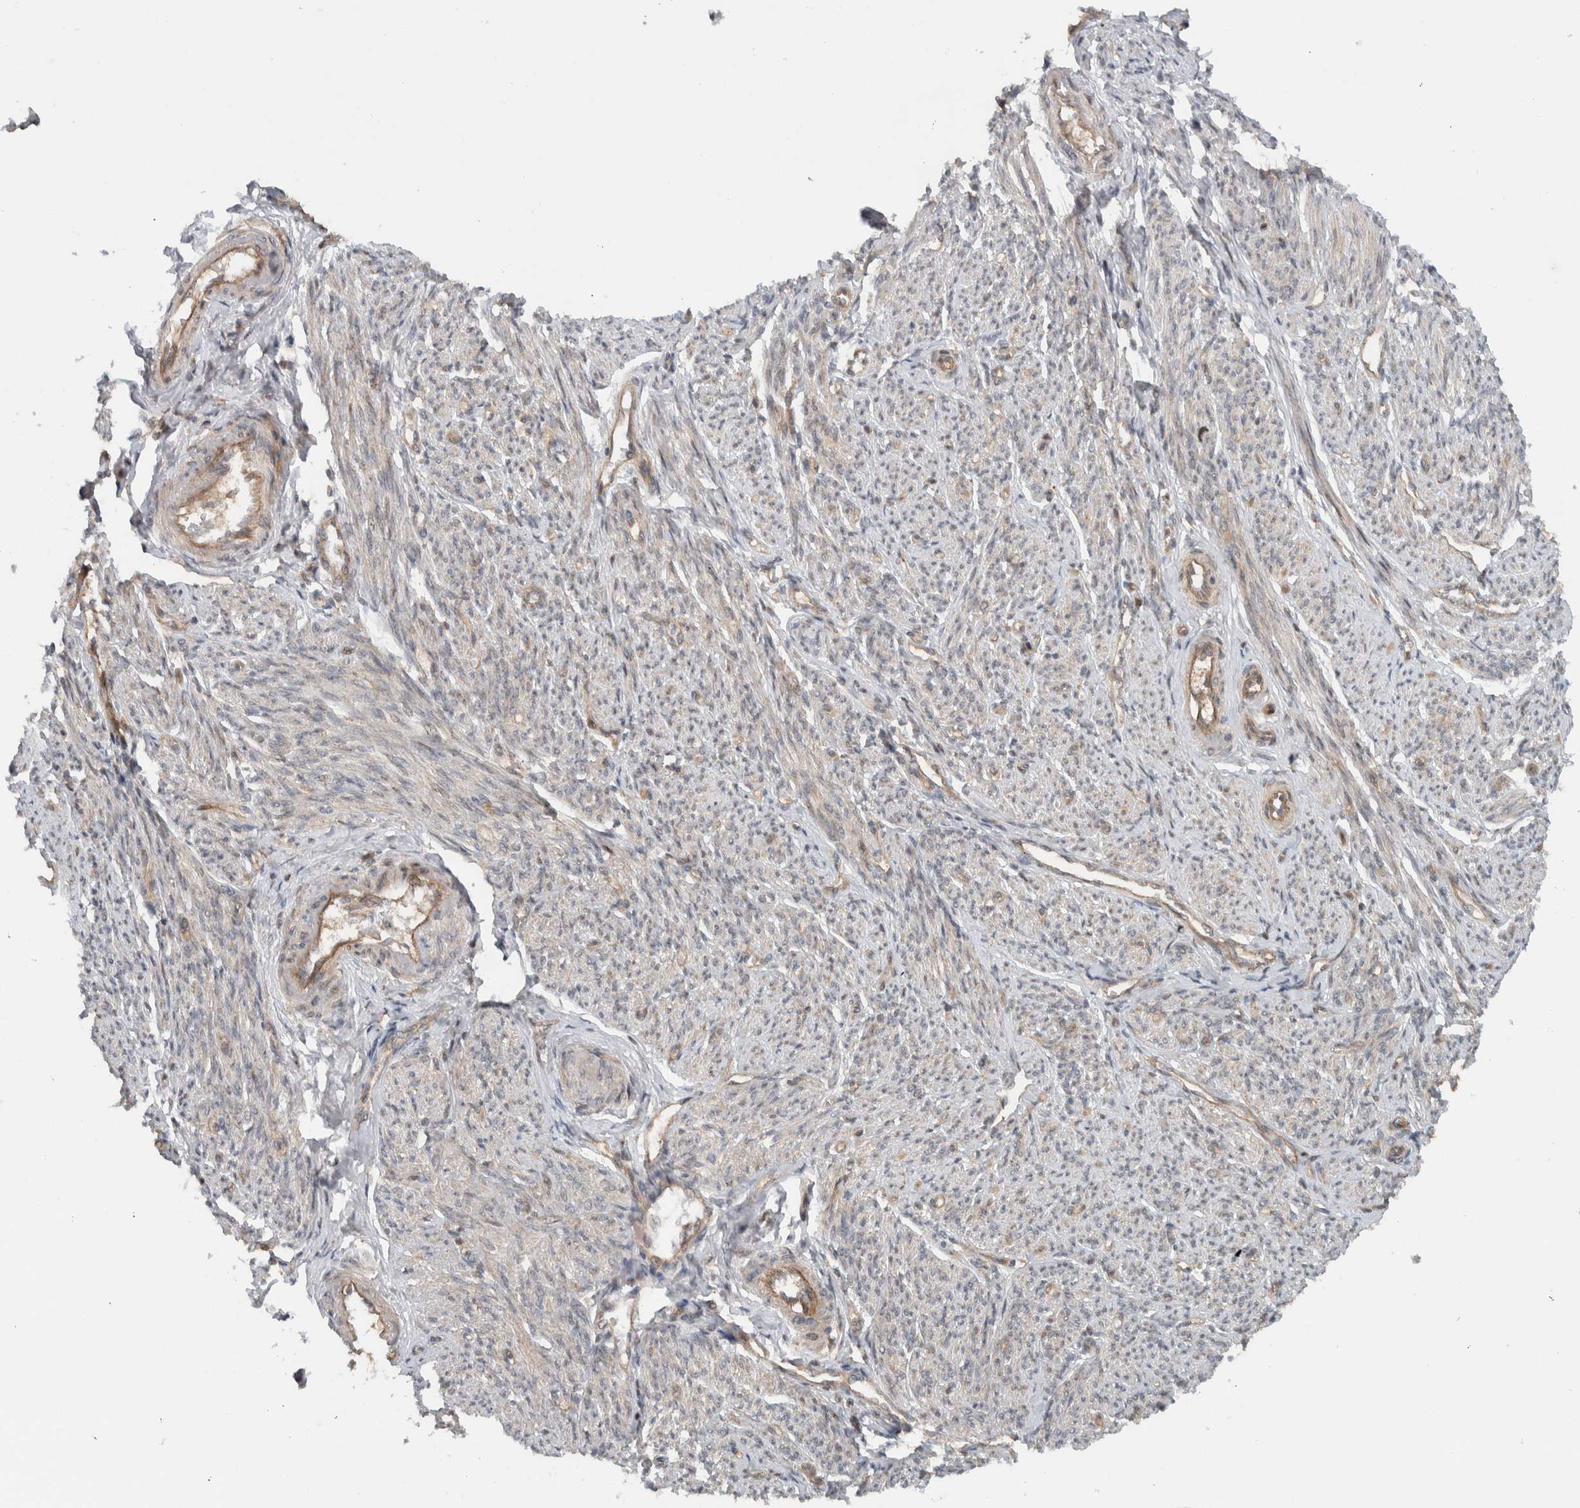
{"staining": {"intensity": "moderate", "quantity": "25%-75%", "location": "cytoplasmic/membranous"}, "tissue": "smooth muscle", "cell_type": "Smooth muscle cells", "image_type": "normal", "snomed": [{"axis": "morphology", "description": "Normal tissue, NOS"}, {"axis": "topography", "description": "Smooth muscle"}], "caption": "The micrograph shows immunohistochemical staining of benign smooth muscle. There is moderate cytoplasmic/membranous expression is identified in approximately 25%-75% of smooth muscle cells.", "gene": "KLHL6", "patient": {"sex": "female", "age": 65}}